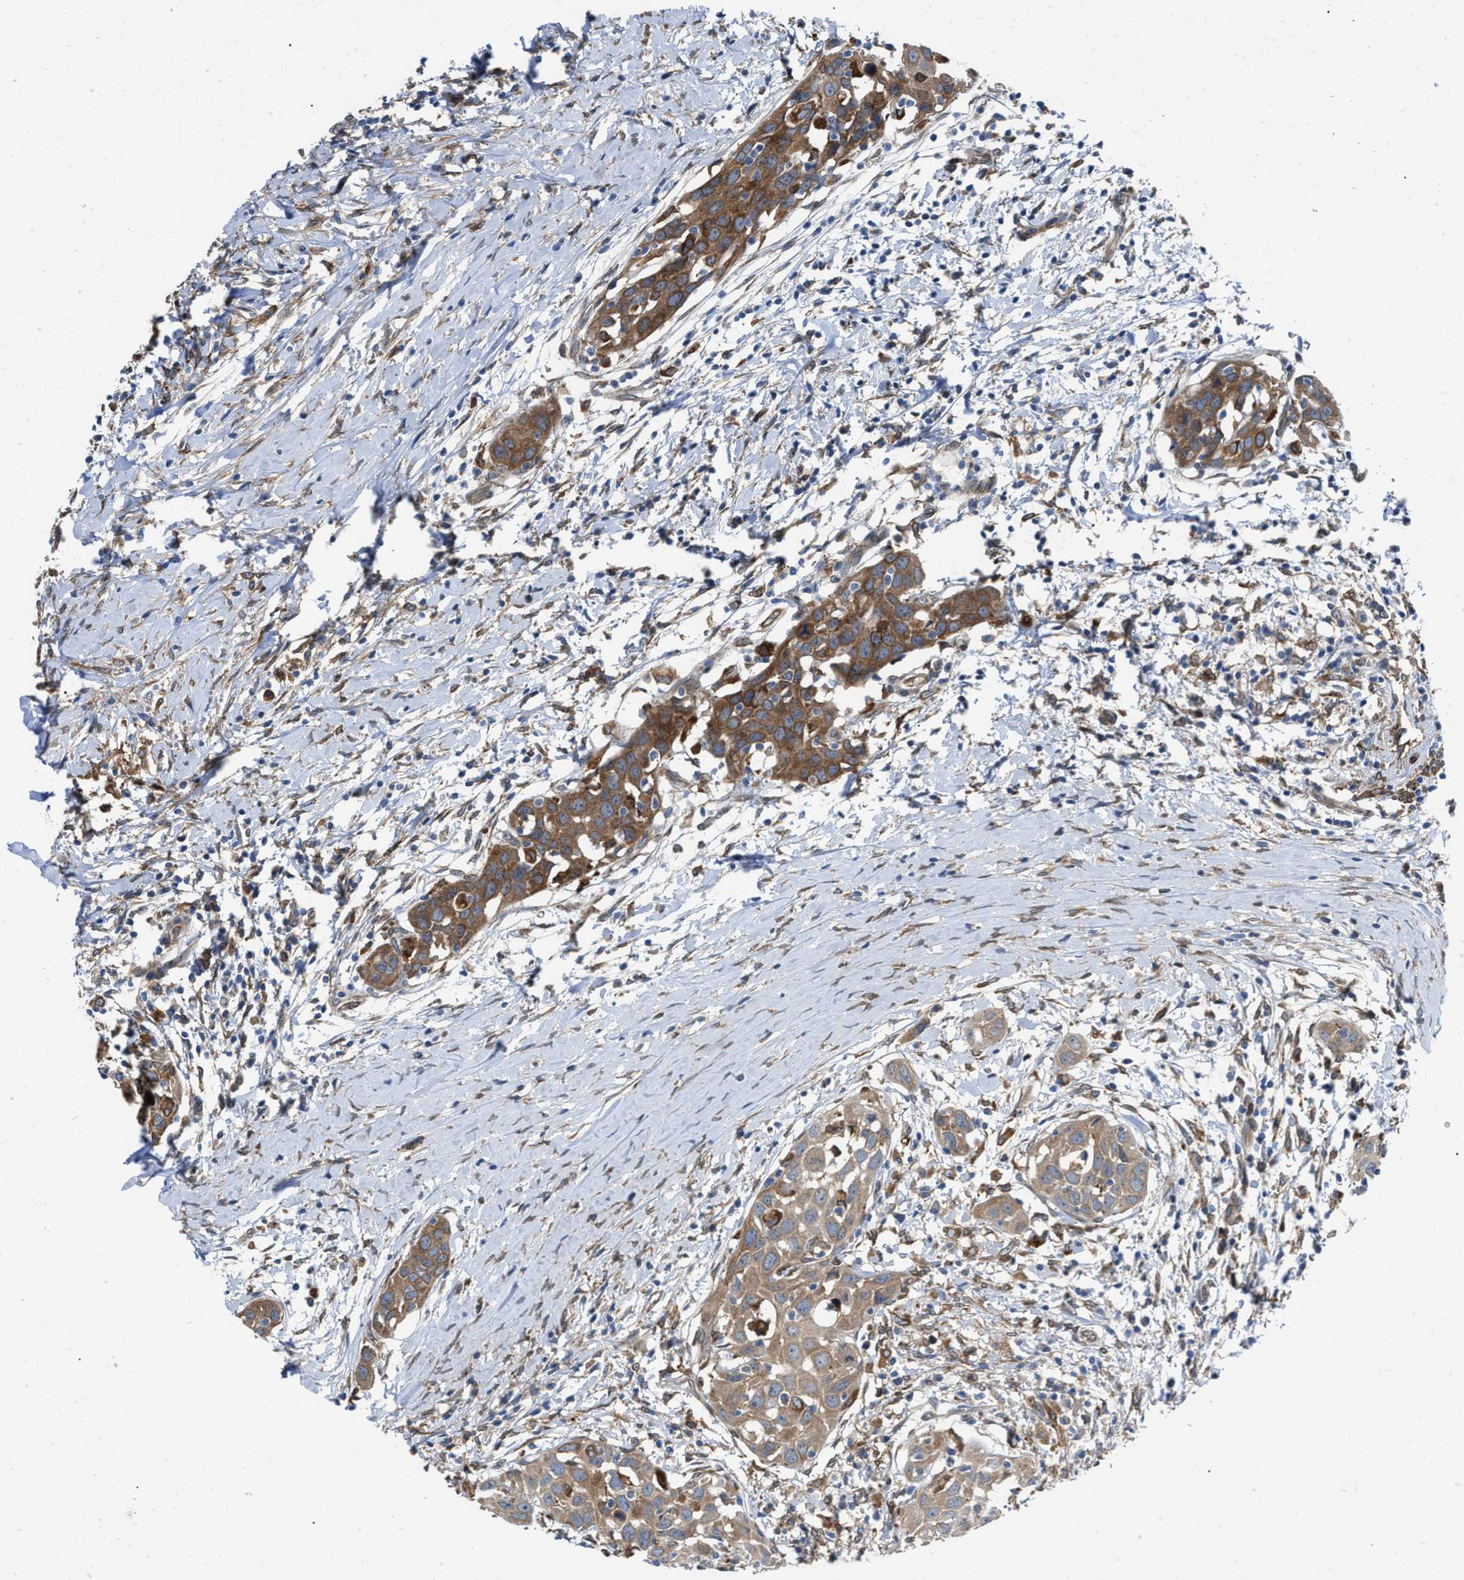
{"staining": {"intensity": "strong", "quantity": ">75%", "location": "cytoplasmic/membranous"}, "tissue": "head and neck cancer", "cell_type": "Tumor cells", "image_type": "cancer", "snomed": [{"axis": "morphology", "description": "Squamous cell carcinoma, NOS"}, {"axis": "topography", "description": "Oral tissue"}, {"axis": "topography", "description": "Head-Neck"}], "caption": "Protein analysis of head and neck cancer tissue demonstrates strong cytoplasmic/membranous positivity in about >75% of tumor cells.", "gene": "ERLIN2", "patient": {"sex": "female", "age": 50}}